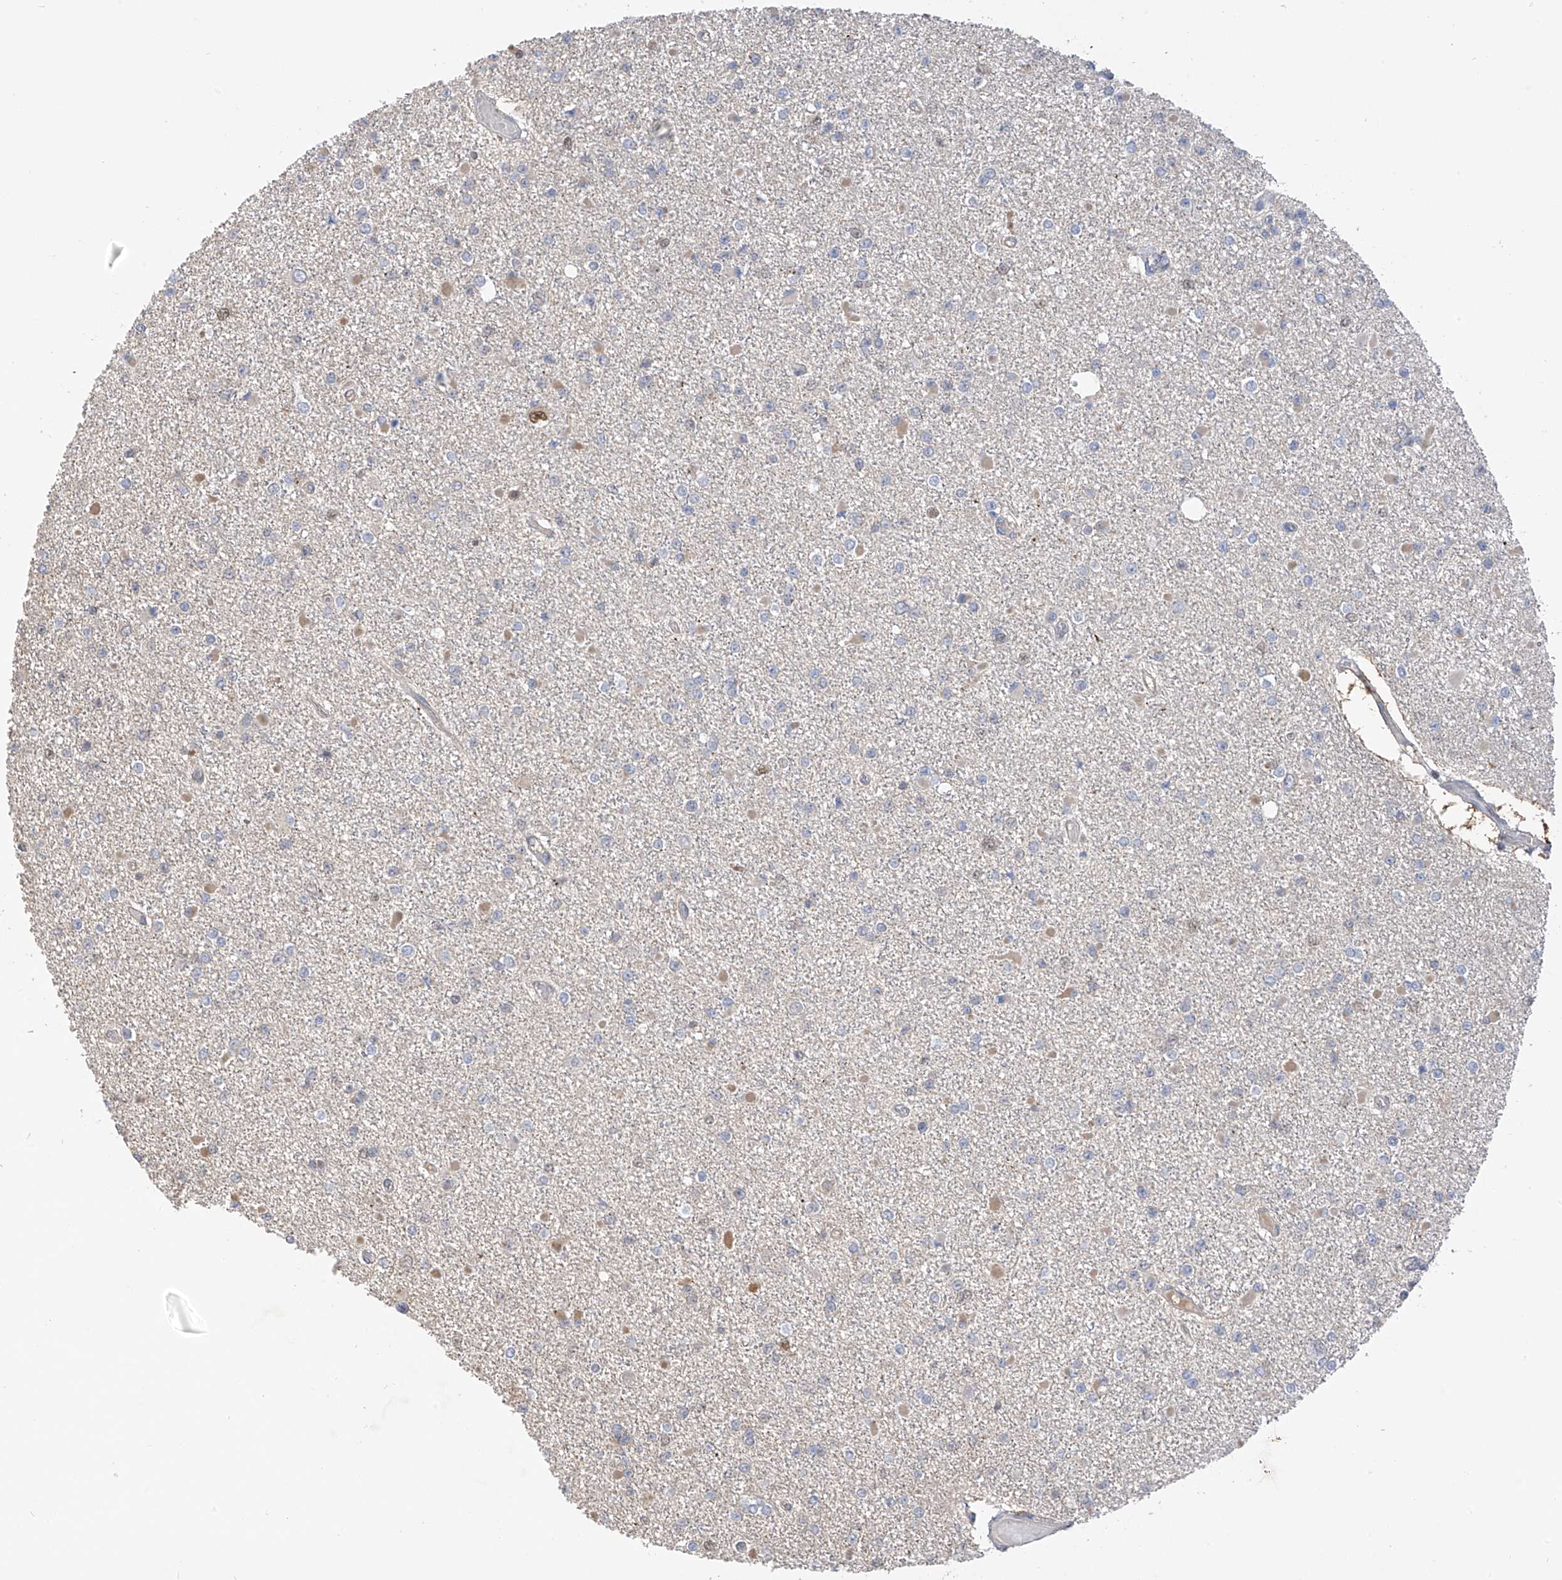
{"staining": {"intensity": "negative", "quantity": "none", "location": "none"}, "tissue": "glioma", "cell_type": "Tumor cells", "image_type": "cancer", "snomed": [{"axis": "morphology", "description": "Glioma, malignant, Low grade"}, {"axis": "topography", "description": "Brain"}], "caption": "Protein analysis of malignant glioma (low-grade) exhibits no significant staining in tumor cells.", "gene": "PMM1", "patient": {"sex": "female", "age": 22}}